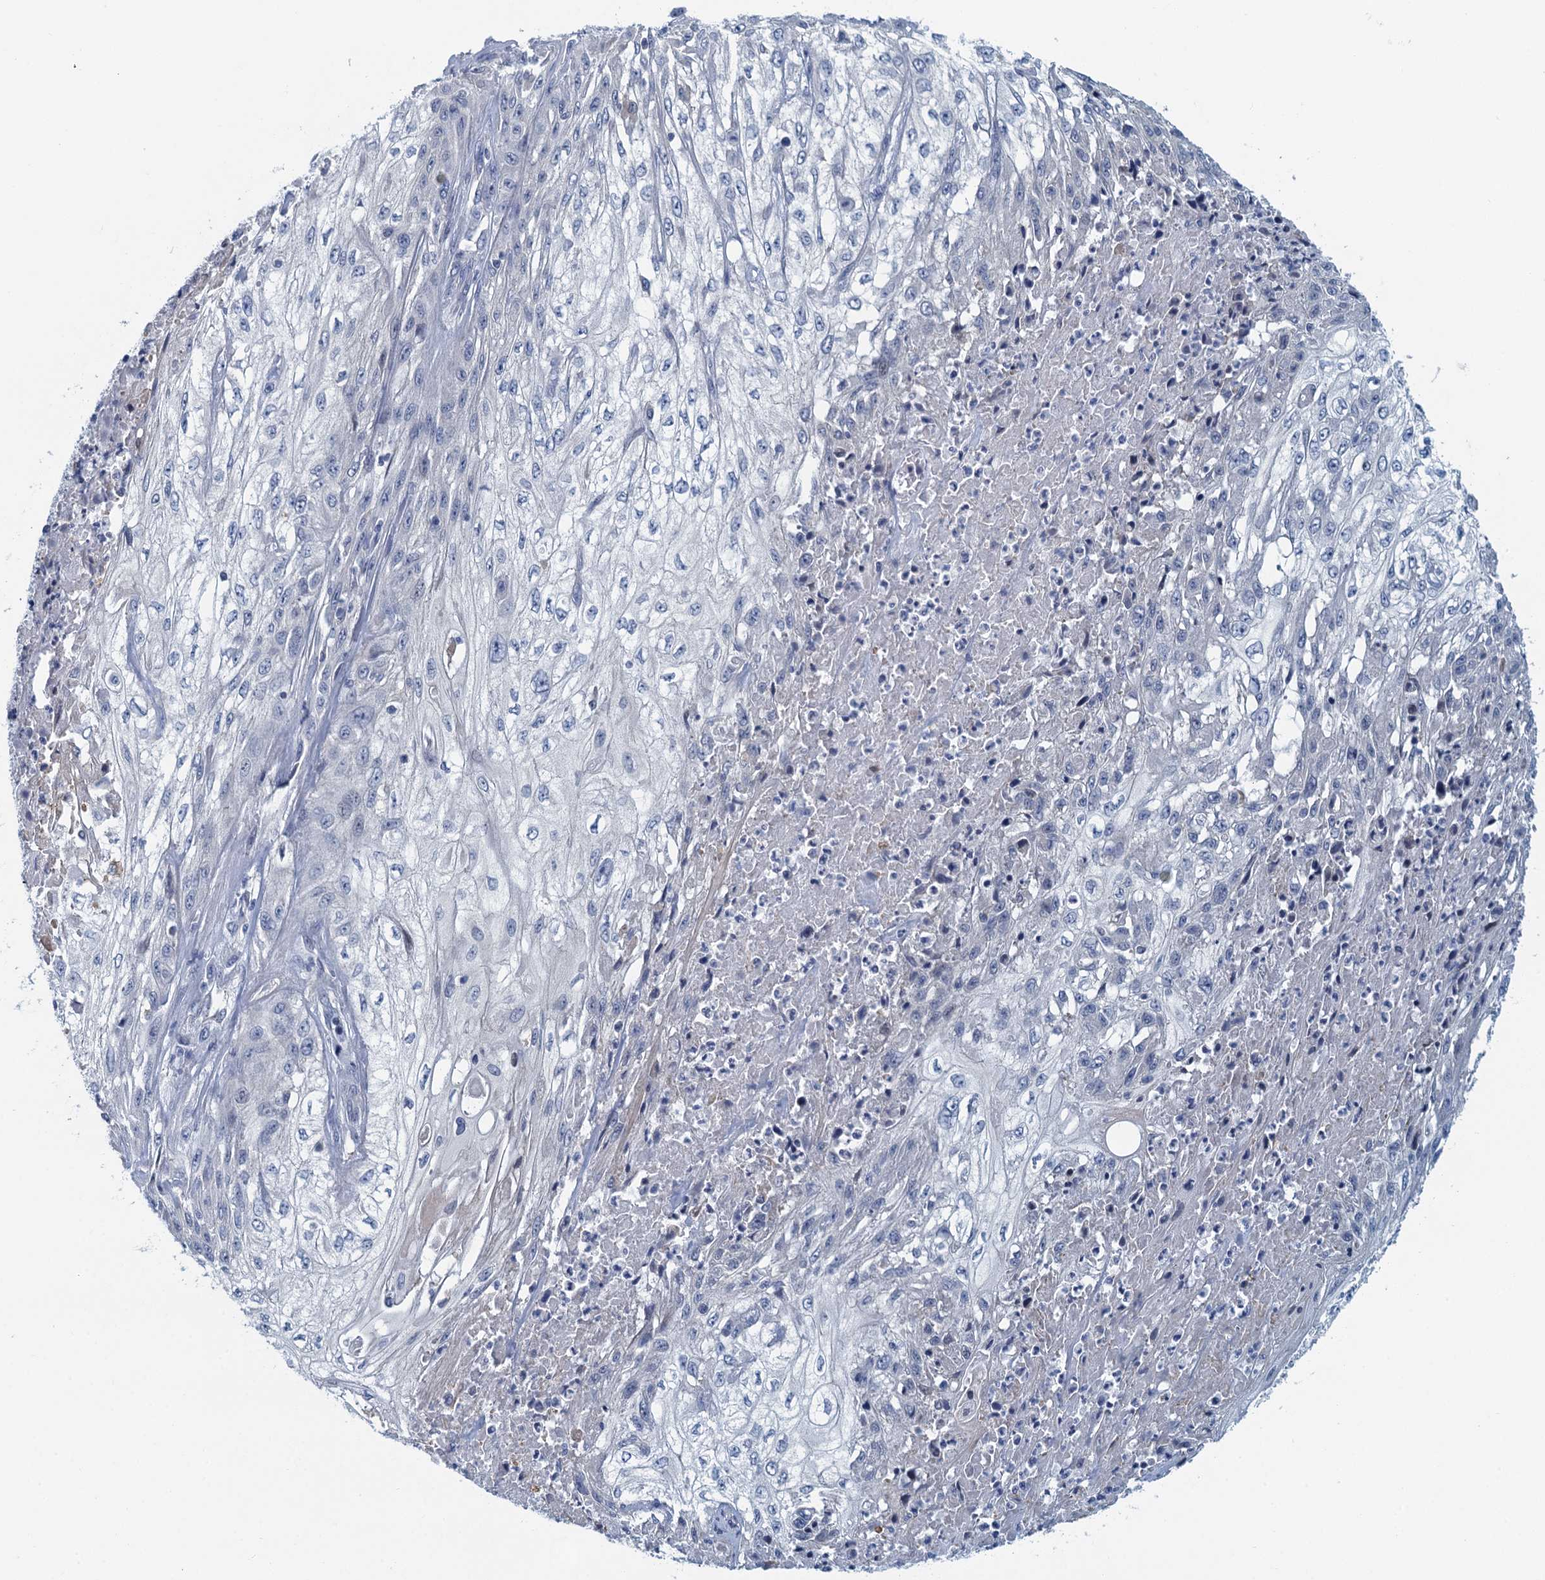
{"staining": {"intensity": "negative", "quantity": "none", "location": "none"}, "tissue": "skin cancer", "cell_type": "Tumor cells", "image_type": "cancer", "snomed": [{"axis": "morphology", "description": "Squamous cell carcinoma, NOS"}, {"axis": "morphology", "description": "Squamous cell carcinoma, metastatic, NOS"}, {"axis": "topography", "description": "Skin"}, {"axis": "topography", "description": "Lymph node"}], "caption": "The immunohistochemistry (IHC) histopathology image has no significant expression in tumor cells of skin cancer (squamous cell carcinoma) tissue.", "gene": "NCKAP1L", "patient": {"sex": "male", "age": 75}}